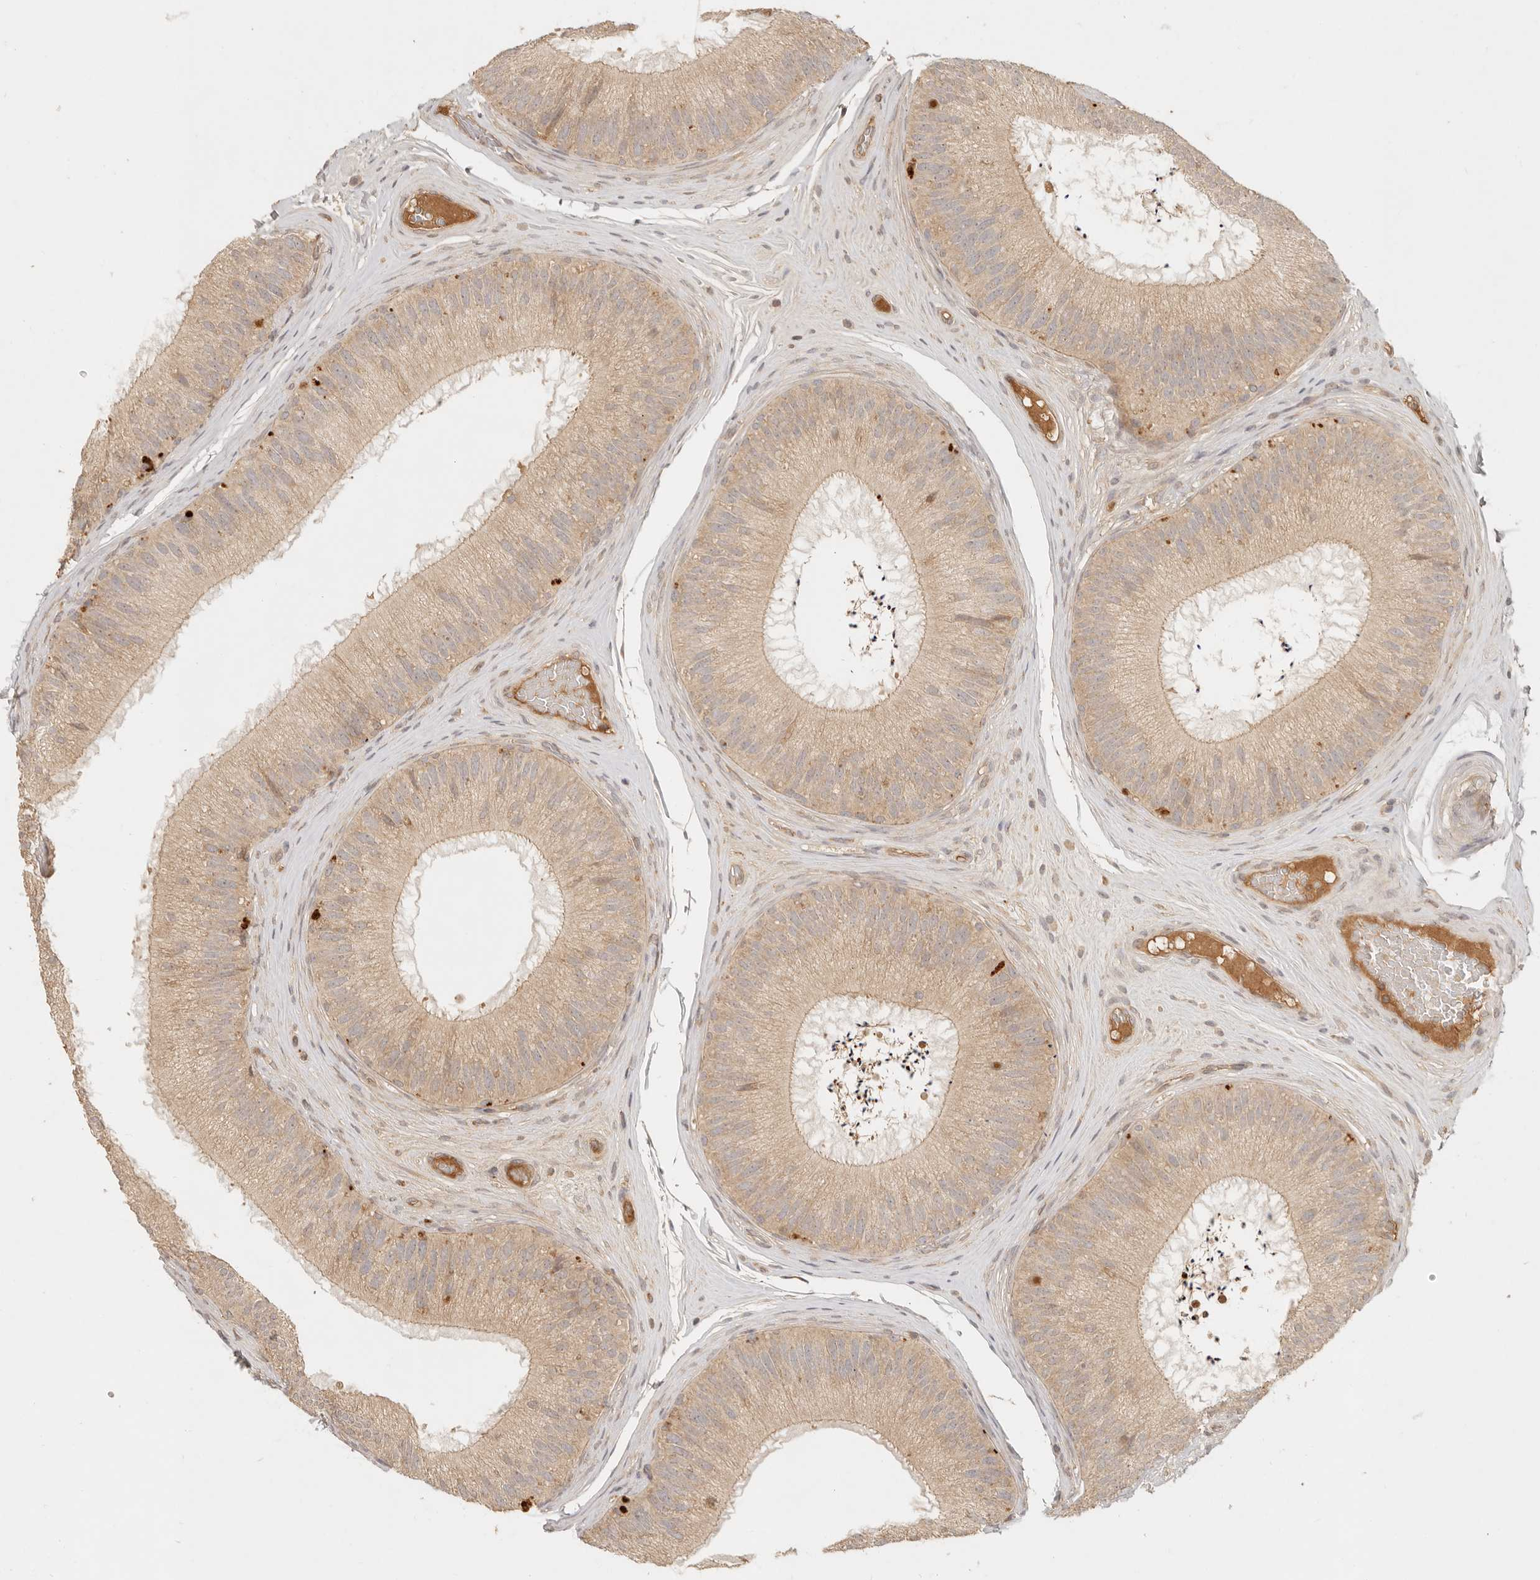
{"staining": {"intensity": "moderate", "quantity": ">75%", "location": "cytoplasmic/membranous"}, "tissue": "epididymis", "cell_type": "Glandular cells", "image_type": "normal", "snomed": [{"axis": "morphology", "description": "Normal tissue, NOS"}, {"axis": "topography", "description": "Epididymis"}], "caption": "Glandular cells demonstrate moderate cytoplasmic/membranous positivity in approximately >75% of cells in unremarkable epididymis. (brown staining indicates protein expression, while blue staining denotes nuclei).", "gene": "ANKRD61", "patient": {"sex": "male", "age": 45}}